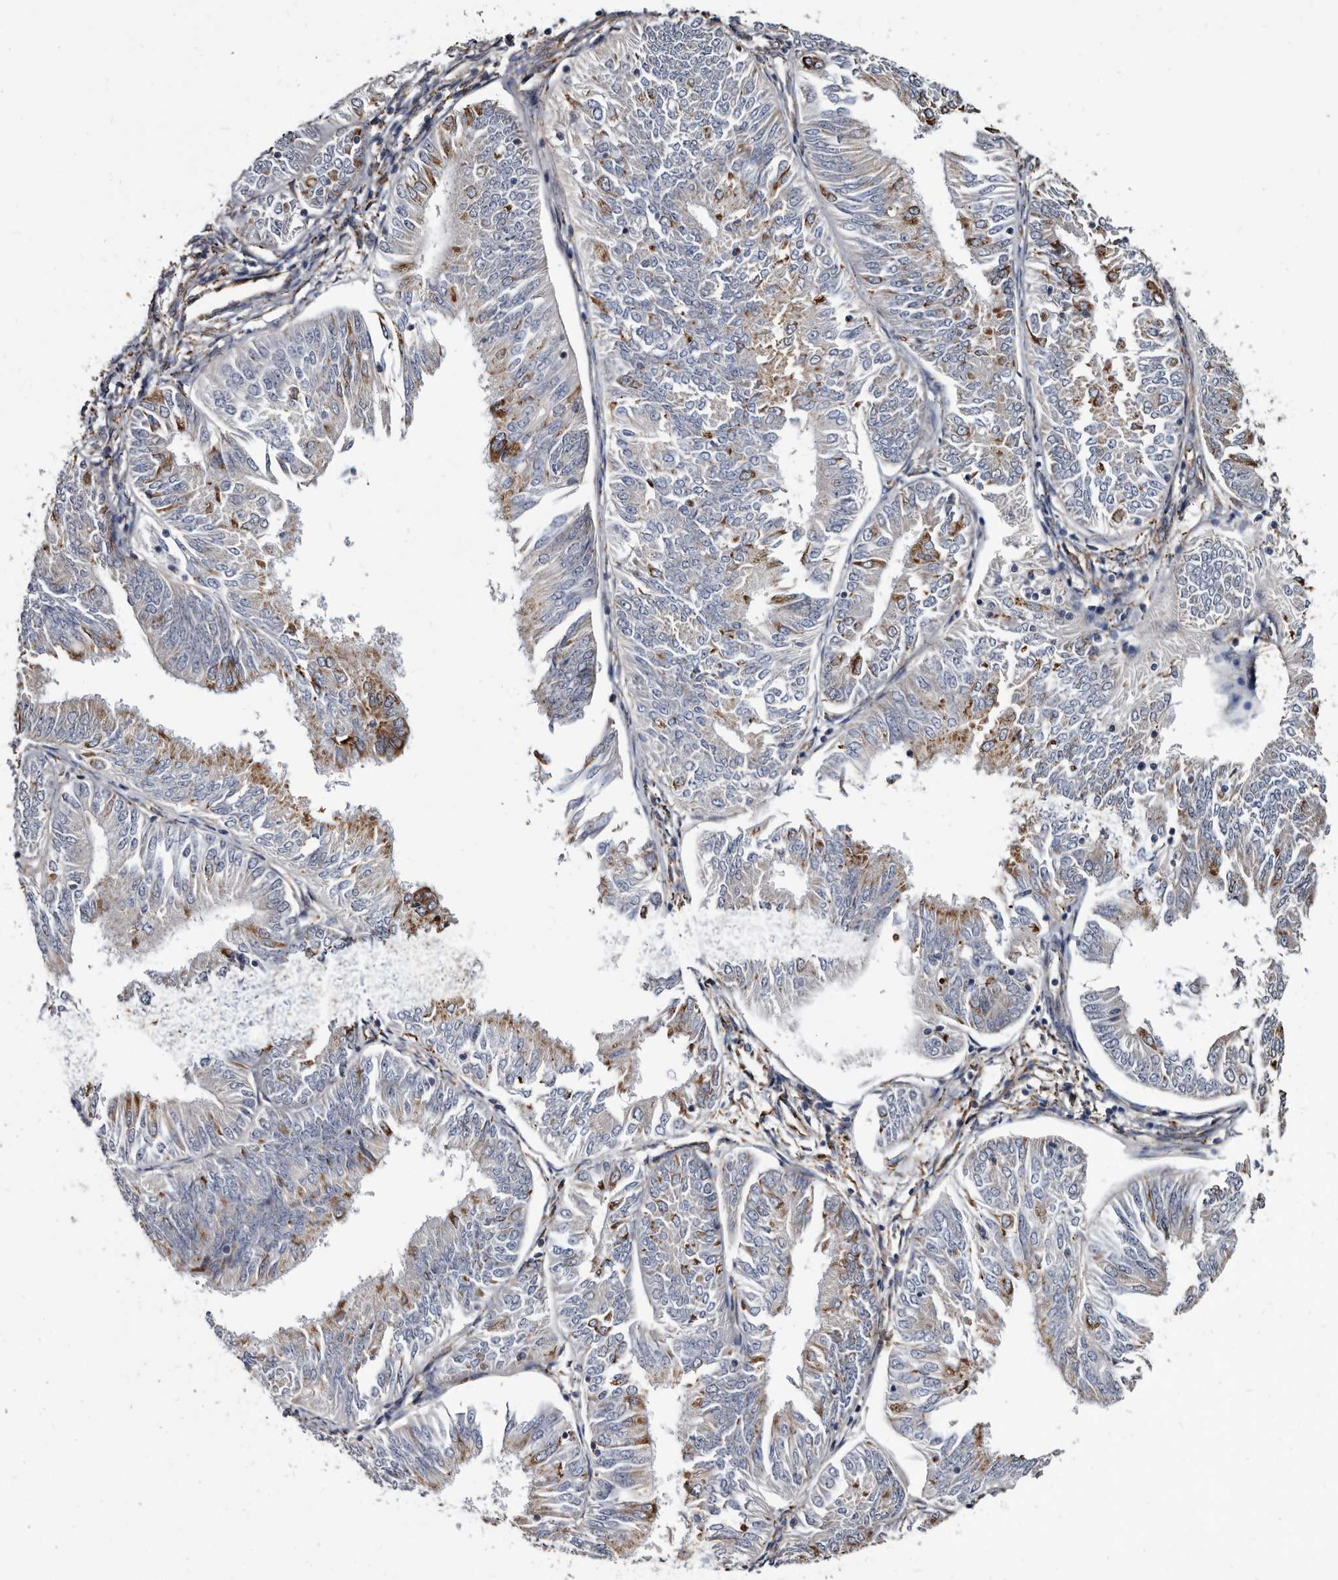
{"staining": {"intensity": "moderate", "quantity": "<25%", "location": "cytoplasmic/membranous"}, "tissue": "endometrial cancer", "cell_type": "Tumor cells", "image_type": "cancer", "snomed": [{"axis": "morphology", "description": "Adenocarcinoma, NOS"}, {"axis": "topography", "description": "Endometrium"}], "caption": "Human endometrial adenocarcinoma stained for a protein (brown) exhibits moderate cytoplasmic/membranous positive positivity in about <25% of tumor cells.", "gene": "CTSA", "patient": {"sex": "female", "age": 58}}